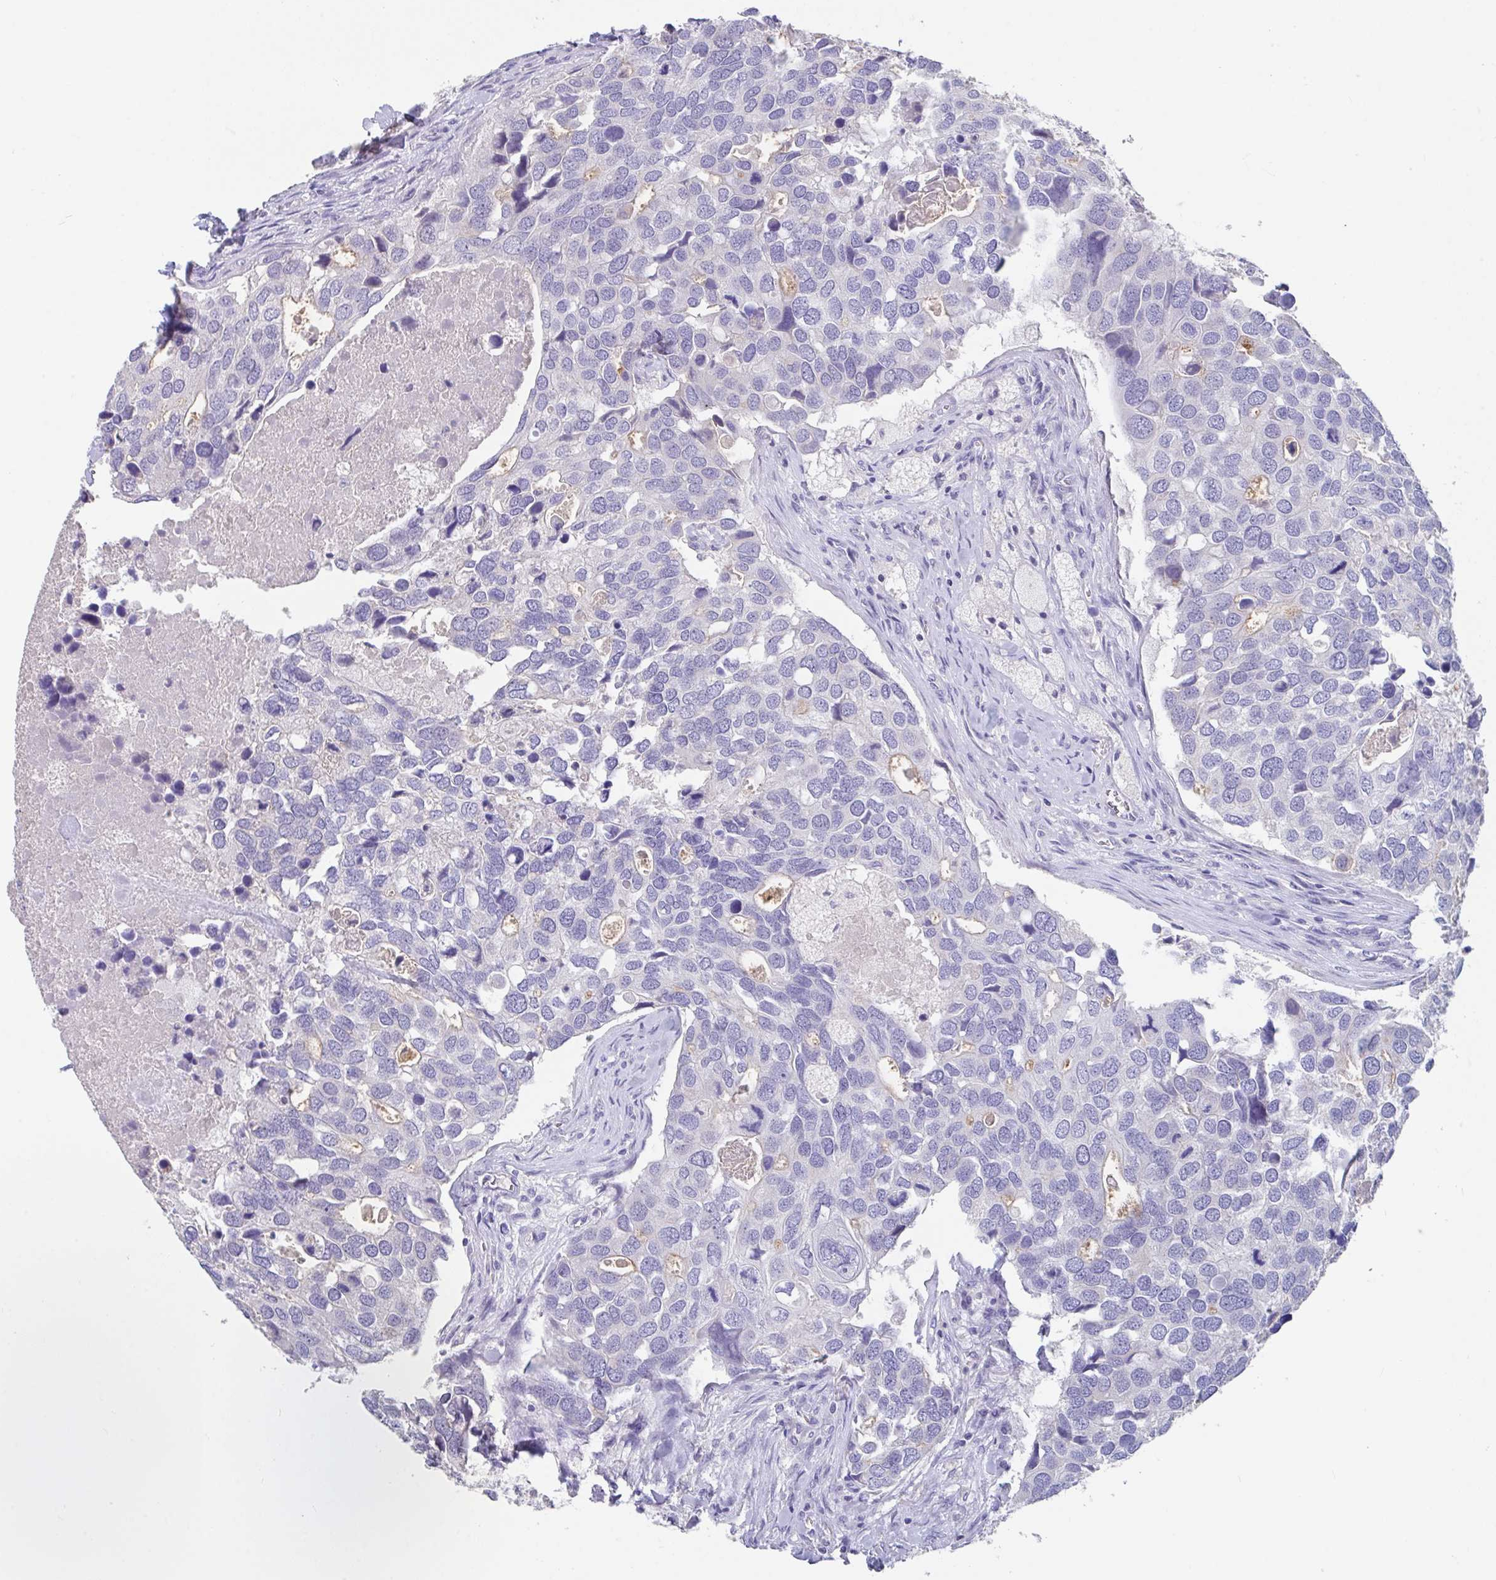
{"staining": {"intensity": "negative", "quantity": "none", "location": "none"}, "tissue": "breast cancer", "cell_type": "Tumor cells", "image_type": "cancer", "snomed": [{"axis": "morphology", "description": "Duct carcinoma"}, {"axis": "topography", "description": "Breast"}], "caption": "Immunohistochemistry (IHC) of human infiltrating ductal carcinoma (breast) exhibits no expression in tumor cells. (DAB IHC visualized using brightfield microscopy, high magnification).", "gene": "SLC44A4", "patient": {"sex": "female", "age": 83}}